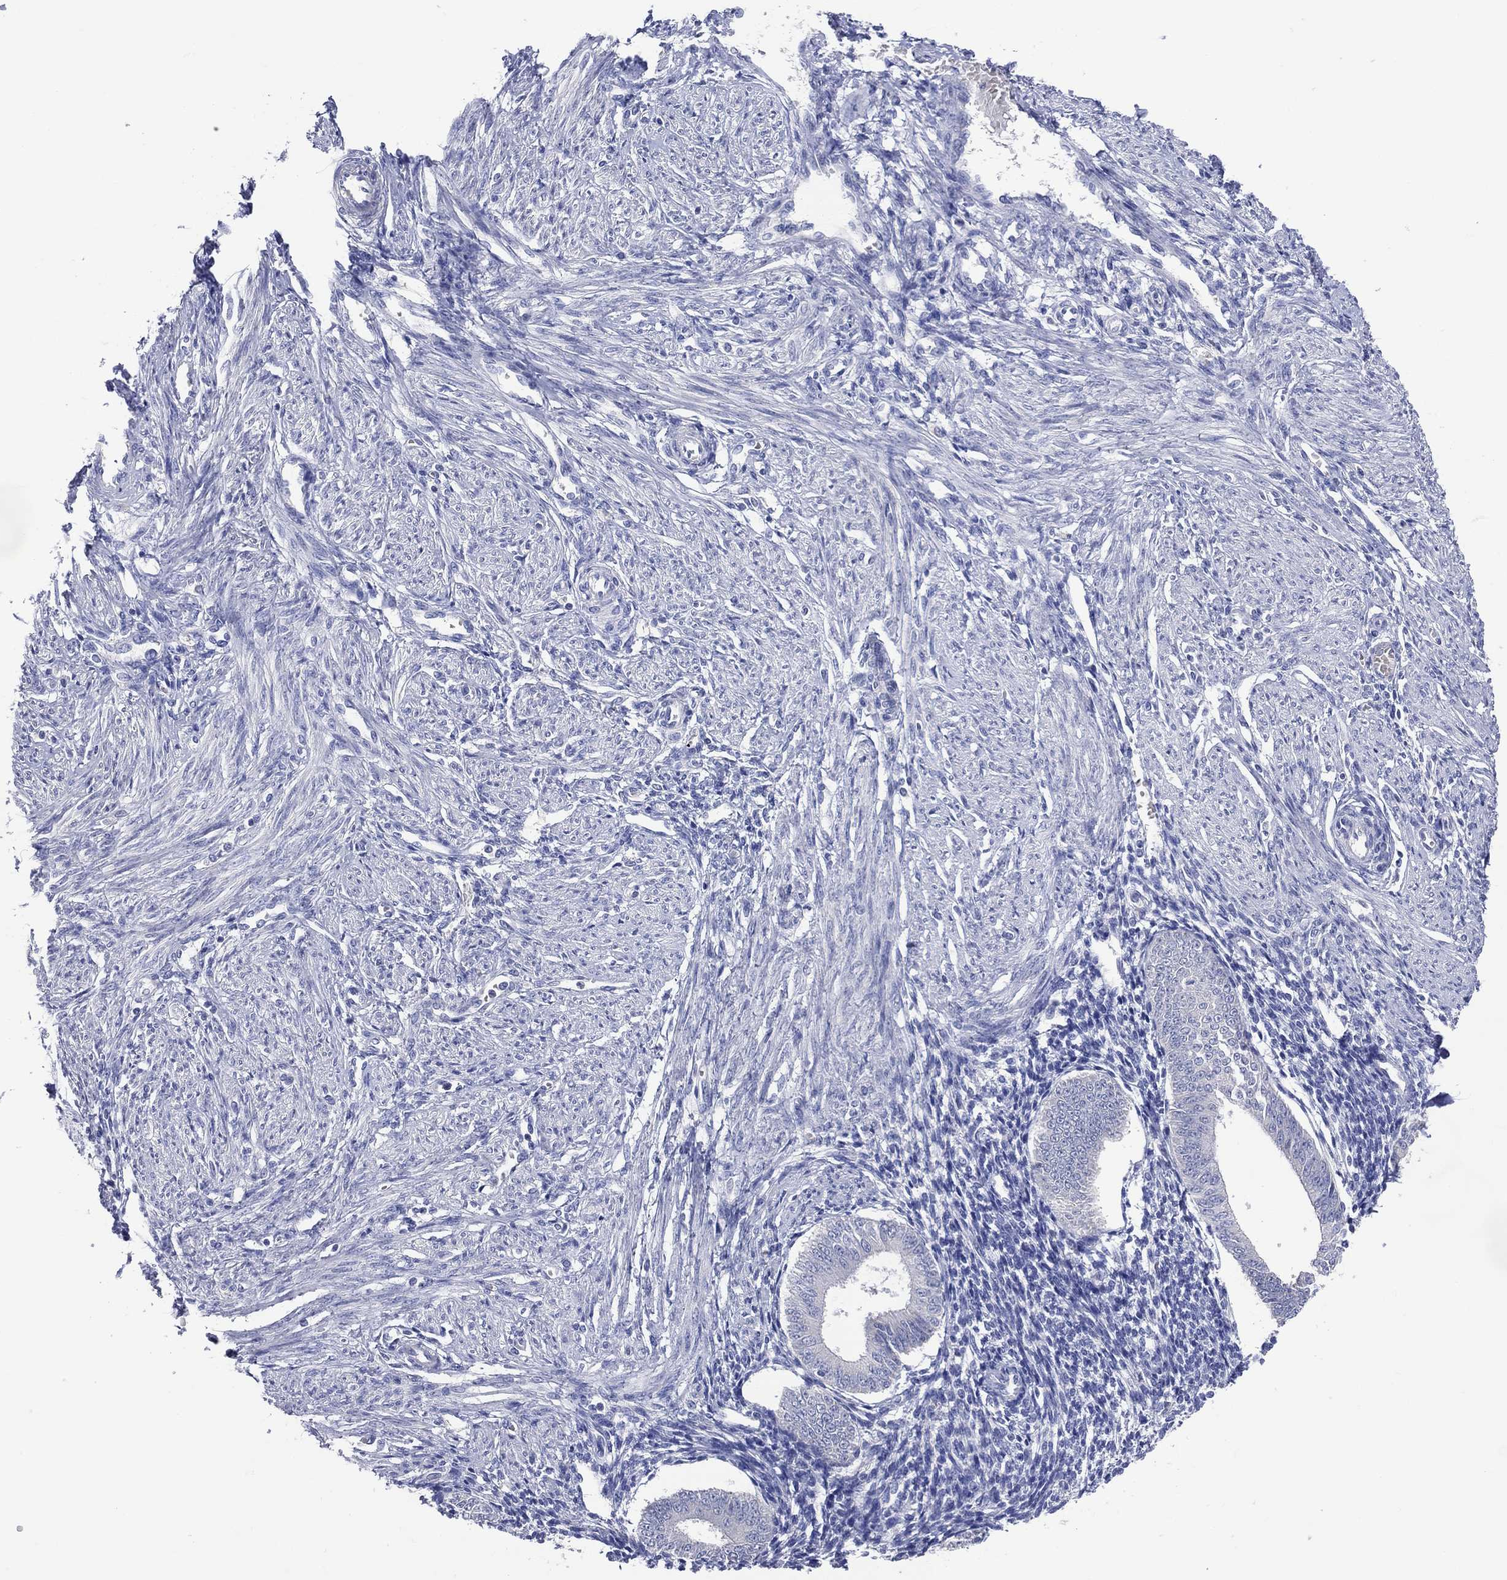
{"staining": {"intensity": "negative", "quantity": "none", "location": "none"}, "tissue": "endometrium", "cell_type": "Cells in endometrial stroma", "image_type": "normal", "snomed": [{"axis": "morphology", "description": "Normal tissue, NOS"}, {"axis": "topography", "description": "Endometrium"}], "caption": "Immunohistochemistry histopathology image of normal human endometrium stained for a protein (brown), which displays no staining in cells in endometrial stroma.", "gene": "DNAH6", "patient": {"sex": "female", "age": 39}}